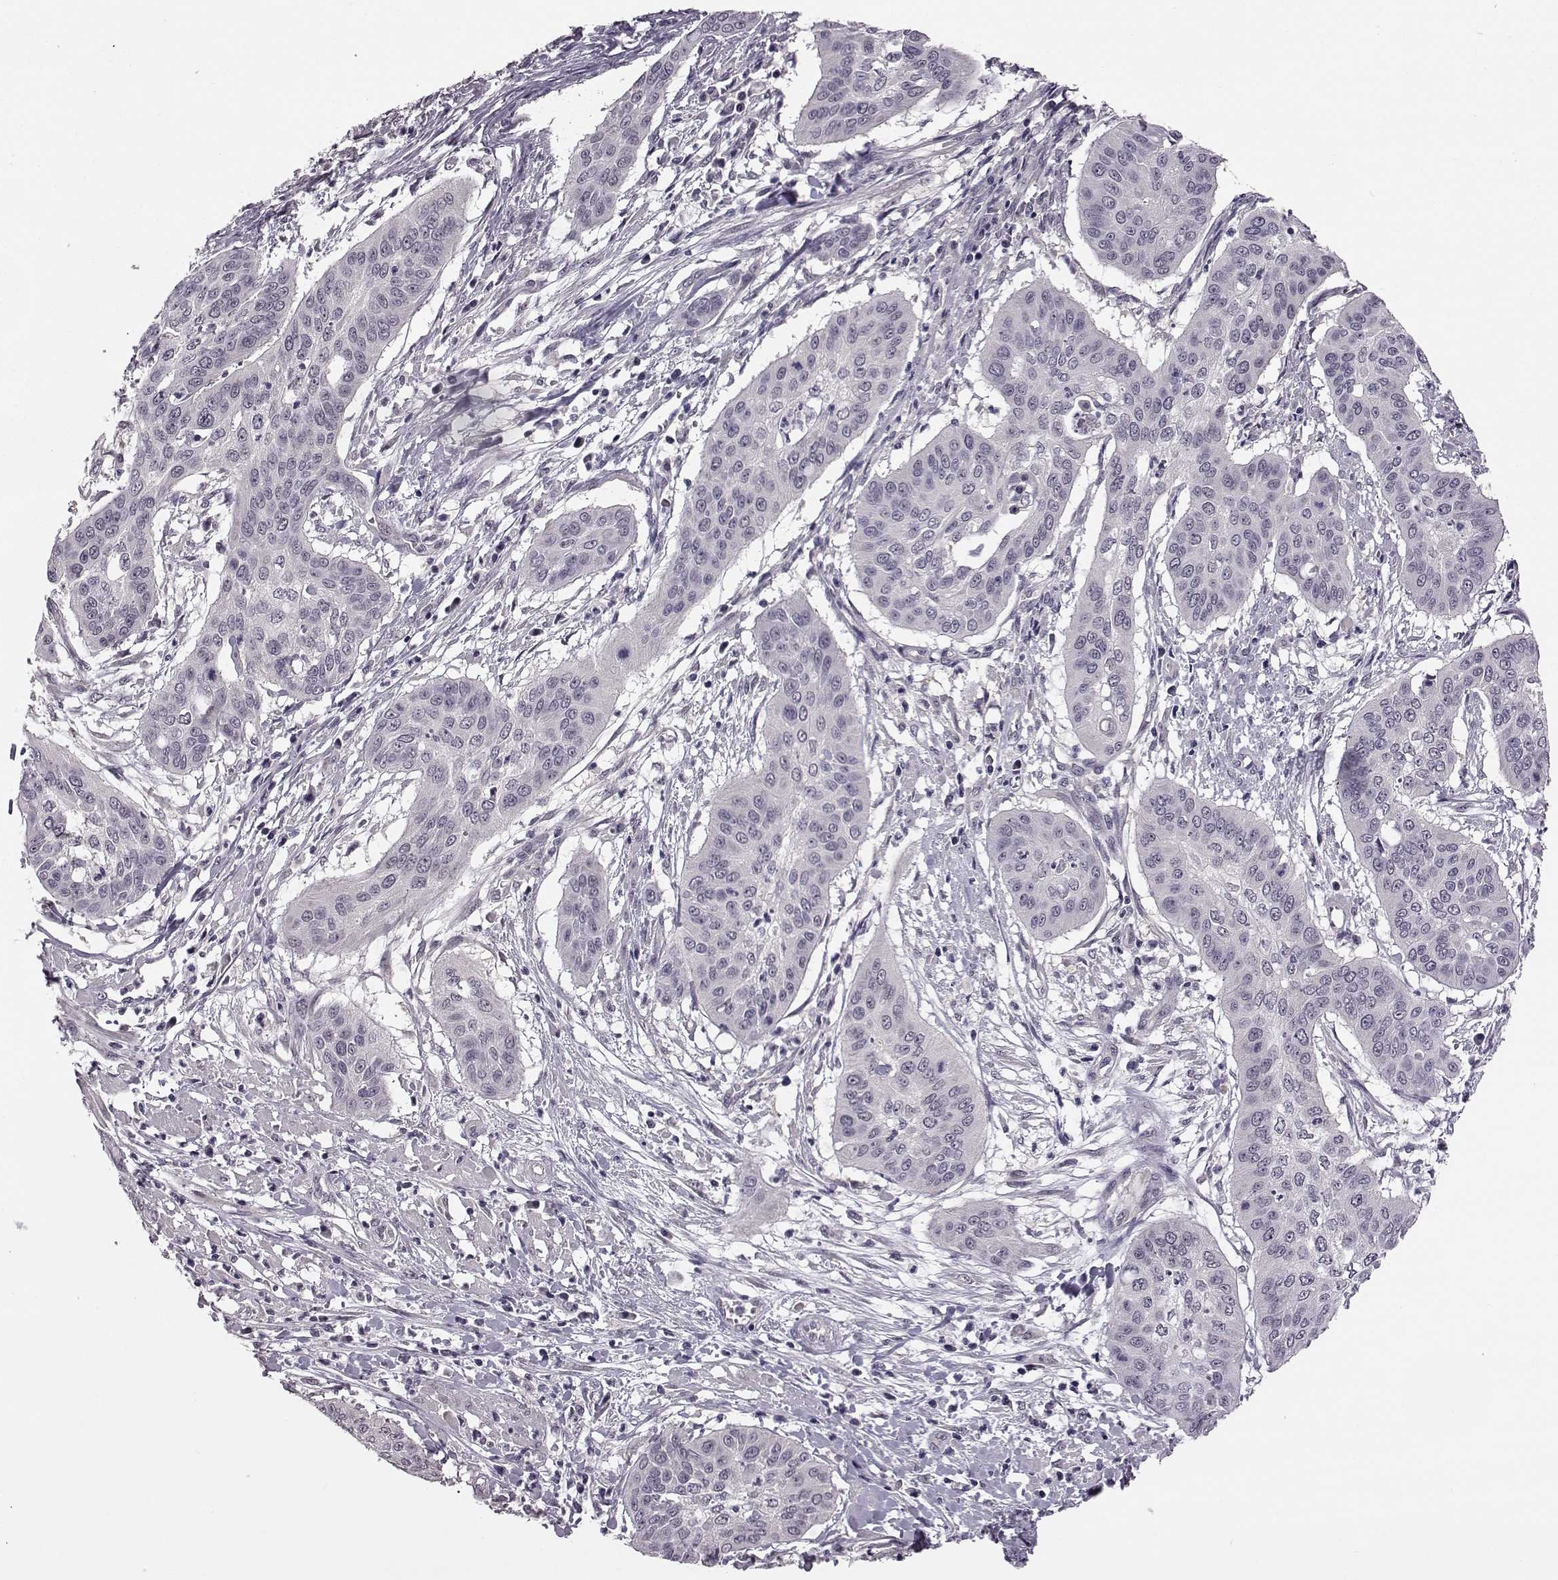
{"staining": {"intensity": "negative", "quantity": "none", "location": "none"}, "tissue": "cervical cancer", "cell_type": "Tumor cells", "image_type": "cancer", "snomed": [{"axis": "morphology", "description": "Squamous cell carcinoma, NOS"}, {"axis": "topography", "description": "Cervix"}], "caption": "High magnification brightfield microscopy of cervical cancer (squamous cell carcinoma) stained with DAB (brown) and counterstained with hematoxylin (blue): tumor cells show no significant positivity. (DAB immunohistochemistry (IHC) with hematoxylin counter stain).", "gene": "C10orf62", "patient": {"sex": "female", "age": 39}}